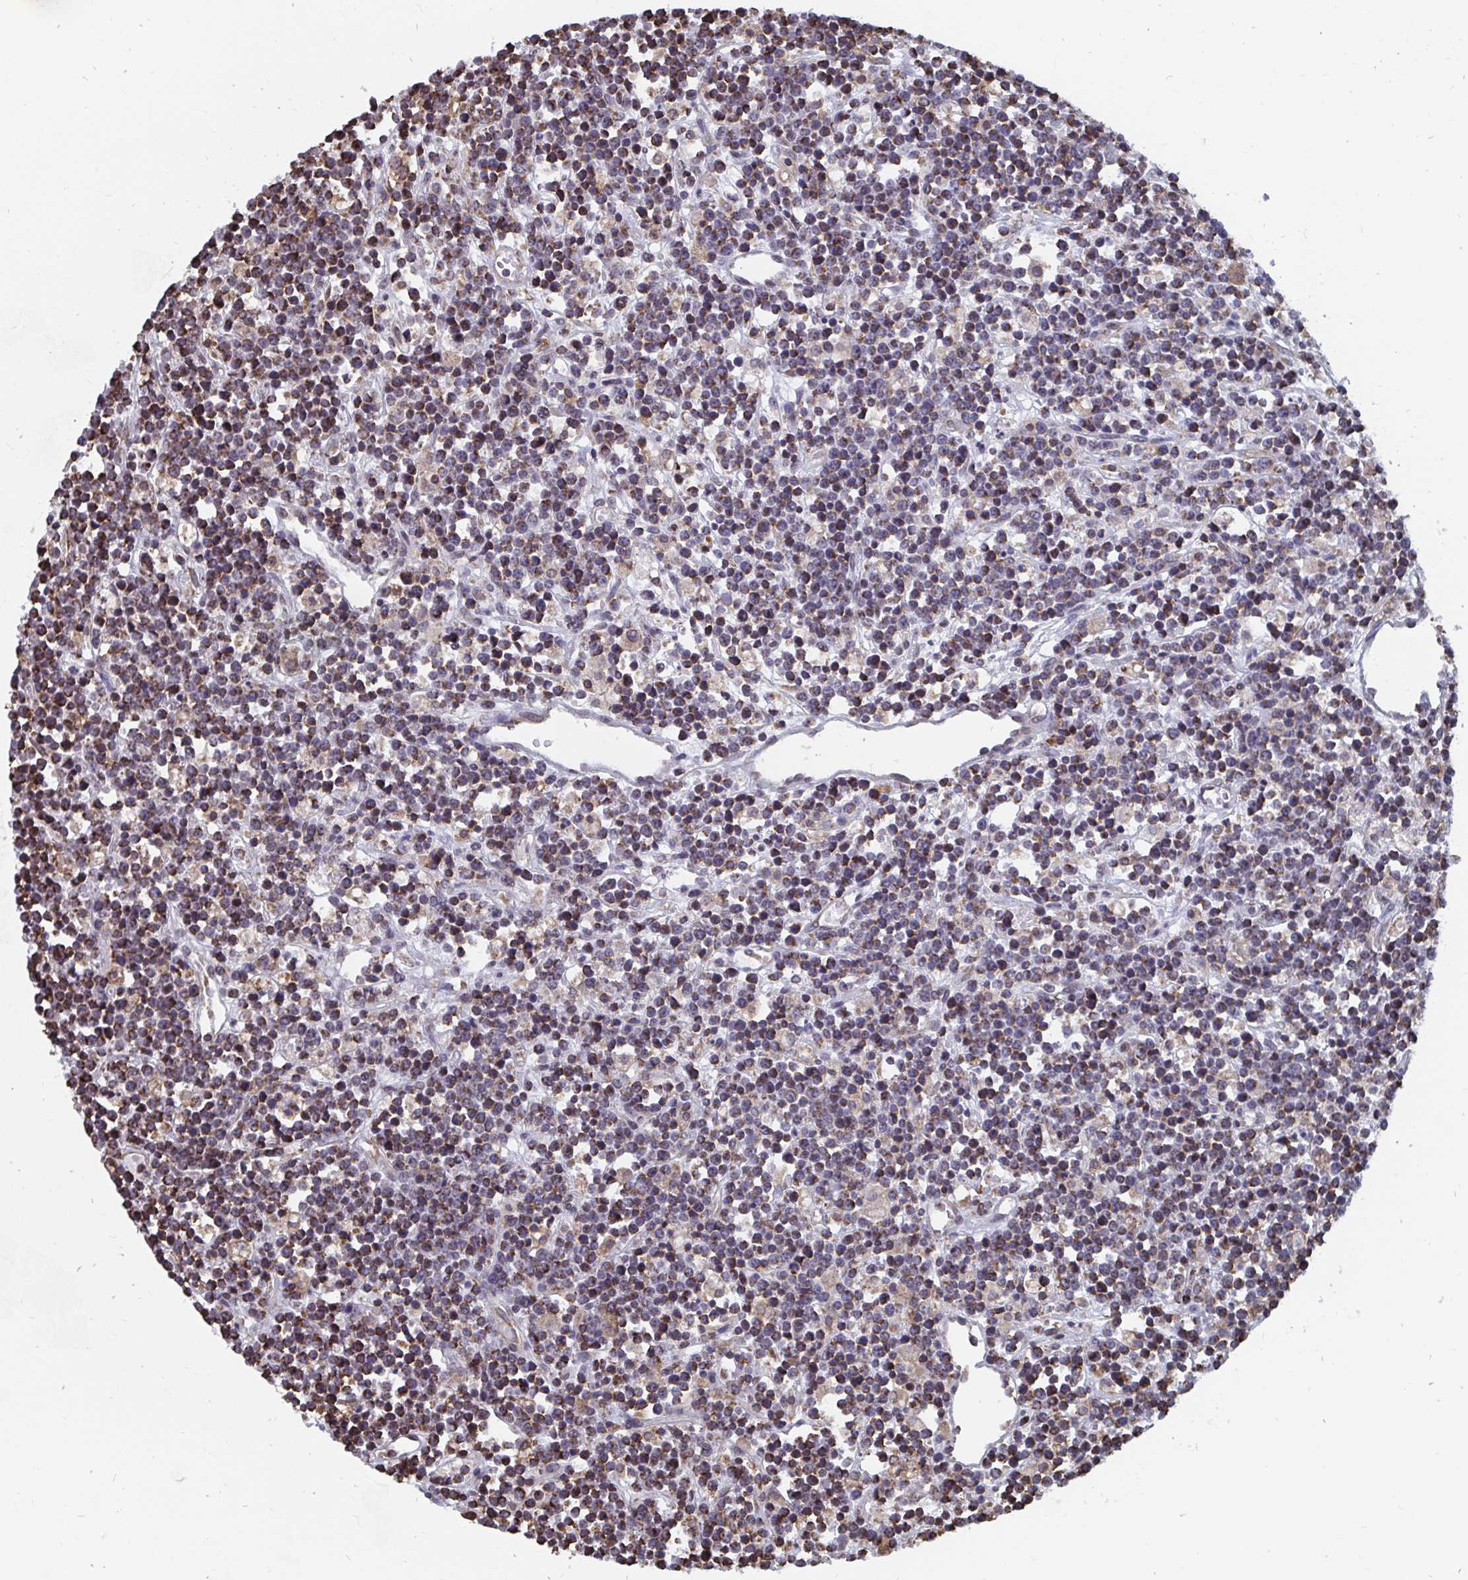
{"staining": {"intensity": "weak", "quantity": "25%-75%", "location": "cytoplasmic/membranous"}, "tissue": "lymphoma", "cell_type": "Tumor cells", "image_type": "cancer", "snomed": [{"axis": "morphology", "description": "Malignant lymphoma, non-Hodgkin's type, High grade"}, {"axis": "topography", "description": "Ovary"}], "caption": "A high-resolution photomicrograph shows IHC staining of lymphoma, which exhibits weak cytoplasmic/membranous positivity in about 25%-75% of tumor cells. The protein of interest is shown in brown color, while the nuclei are stained blue.", "gene": "ELAVL1", "patient": {"sex": "female", "age": 56}}